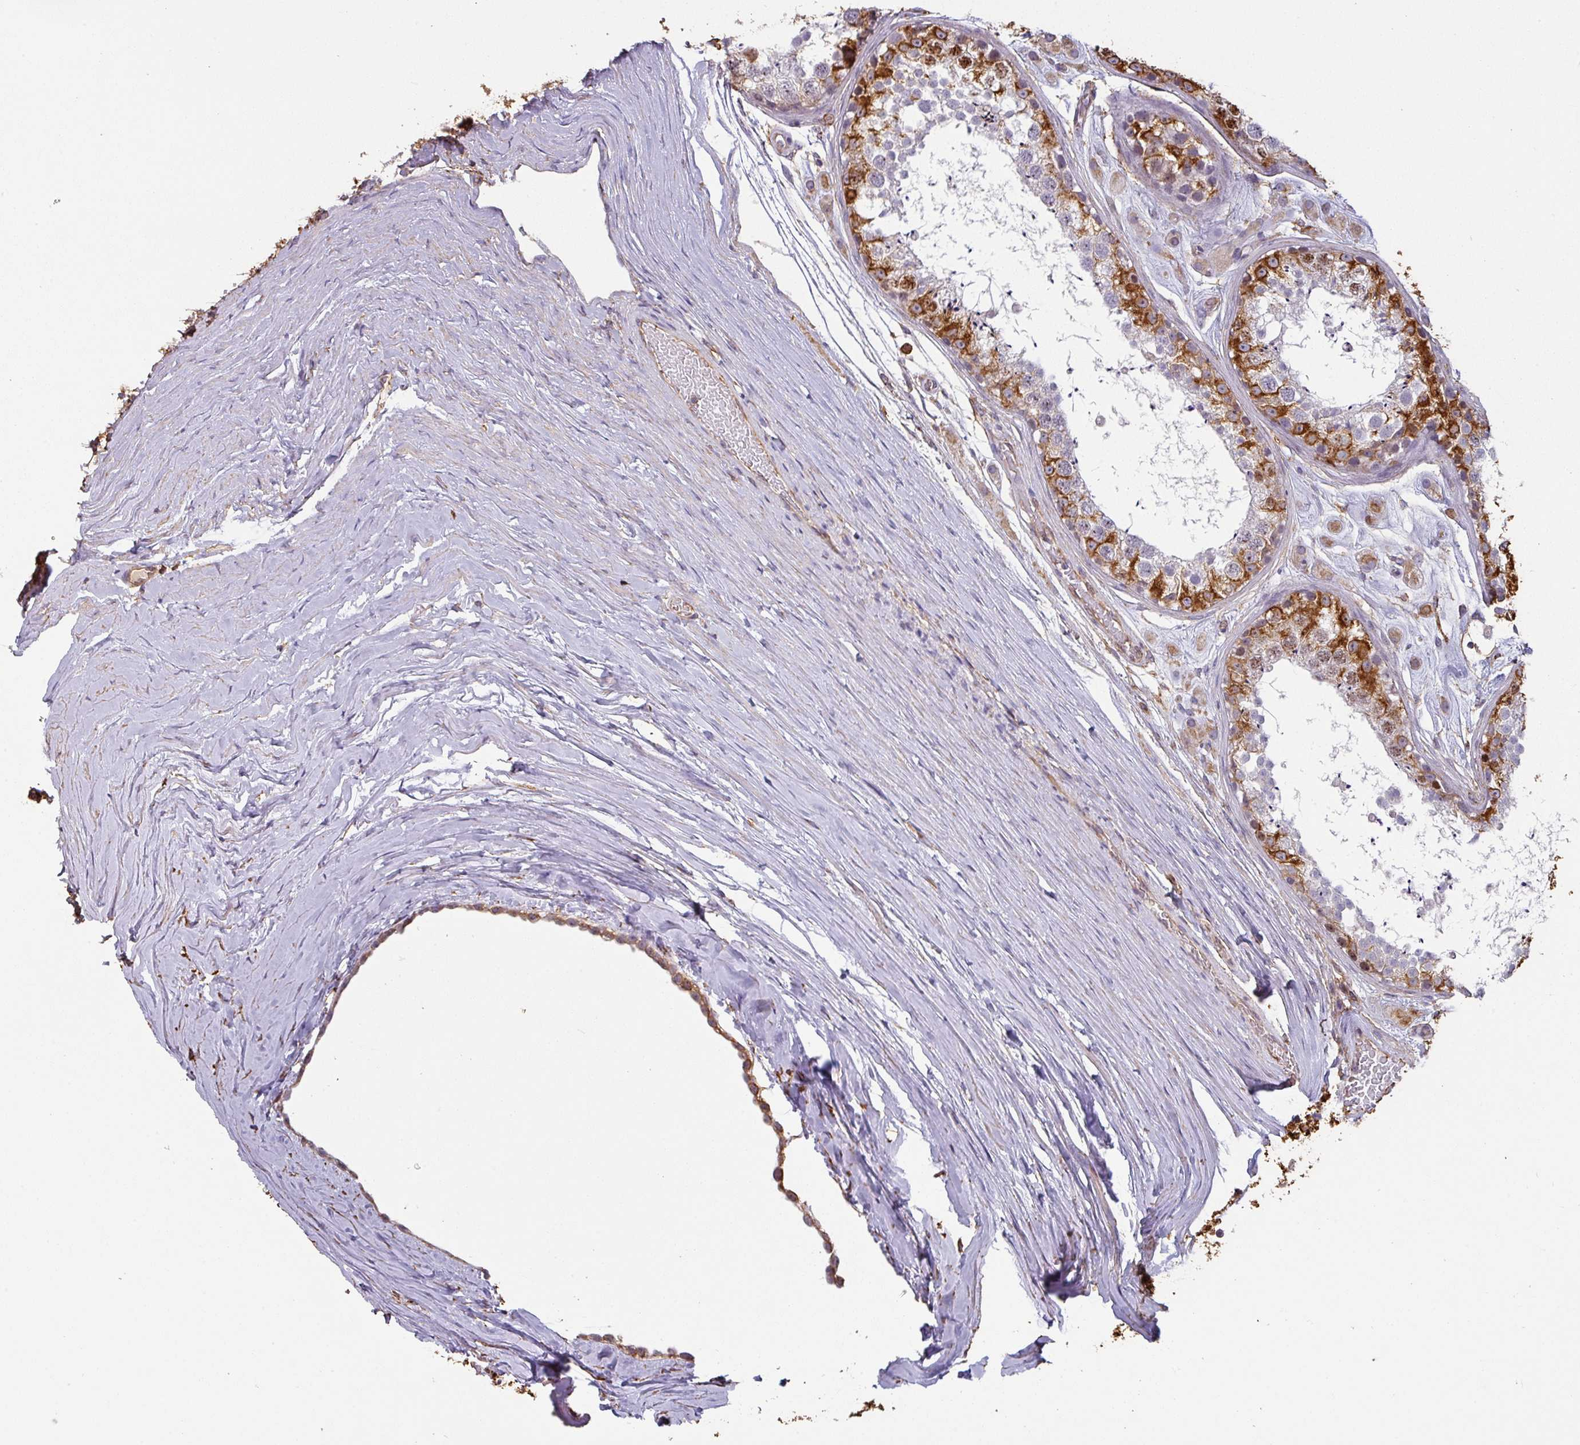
{"staining": {"intensity": "strong", "quantity": "25%-75%", "location": "cytoplasmic/membranous,nuclear"}, "tissue": "testis", "cell_type": "Cells in seminiferous ducts", "image_type": "normal", "snomed": [{"axis": "morphology", "description": "Normal tissue, NOS"}, {"axis": "topography", "description": "Testis"}], "caption": "This is a histology image of immunohistochemistry (IHC) staining of benign testis, which shows strong staining in the cytoplasmic/membranous,nuclear of cells in seminiferous ducts.", "gene": "ZNF280C", "patient": {"sex": "male", "age": 25}}